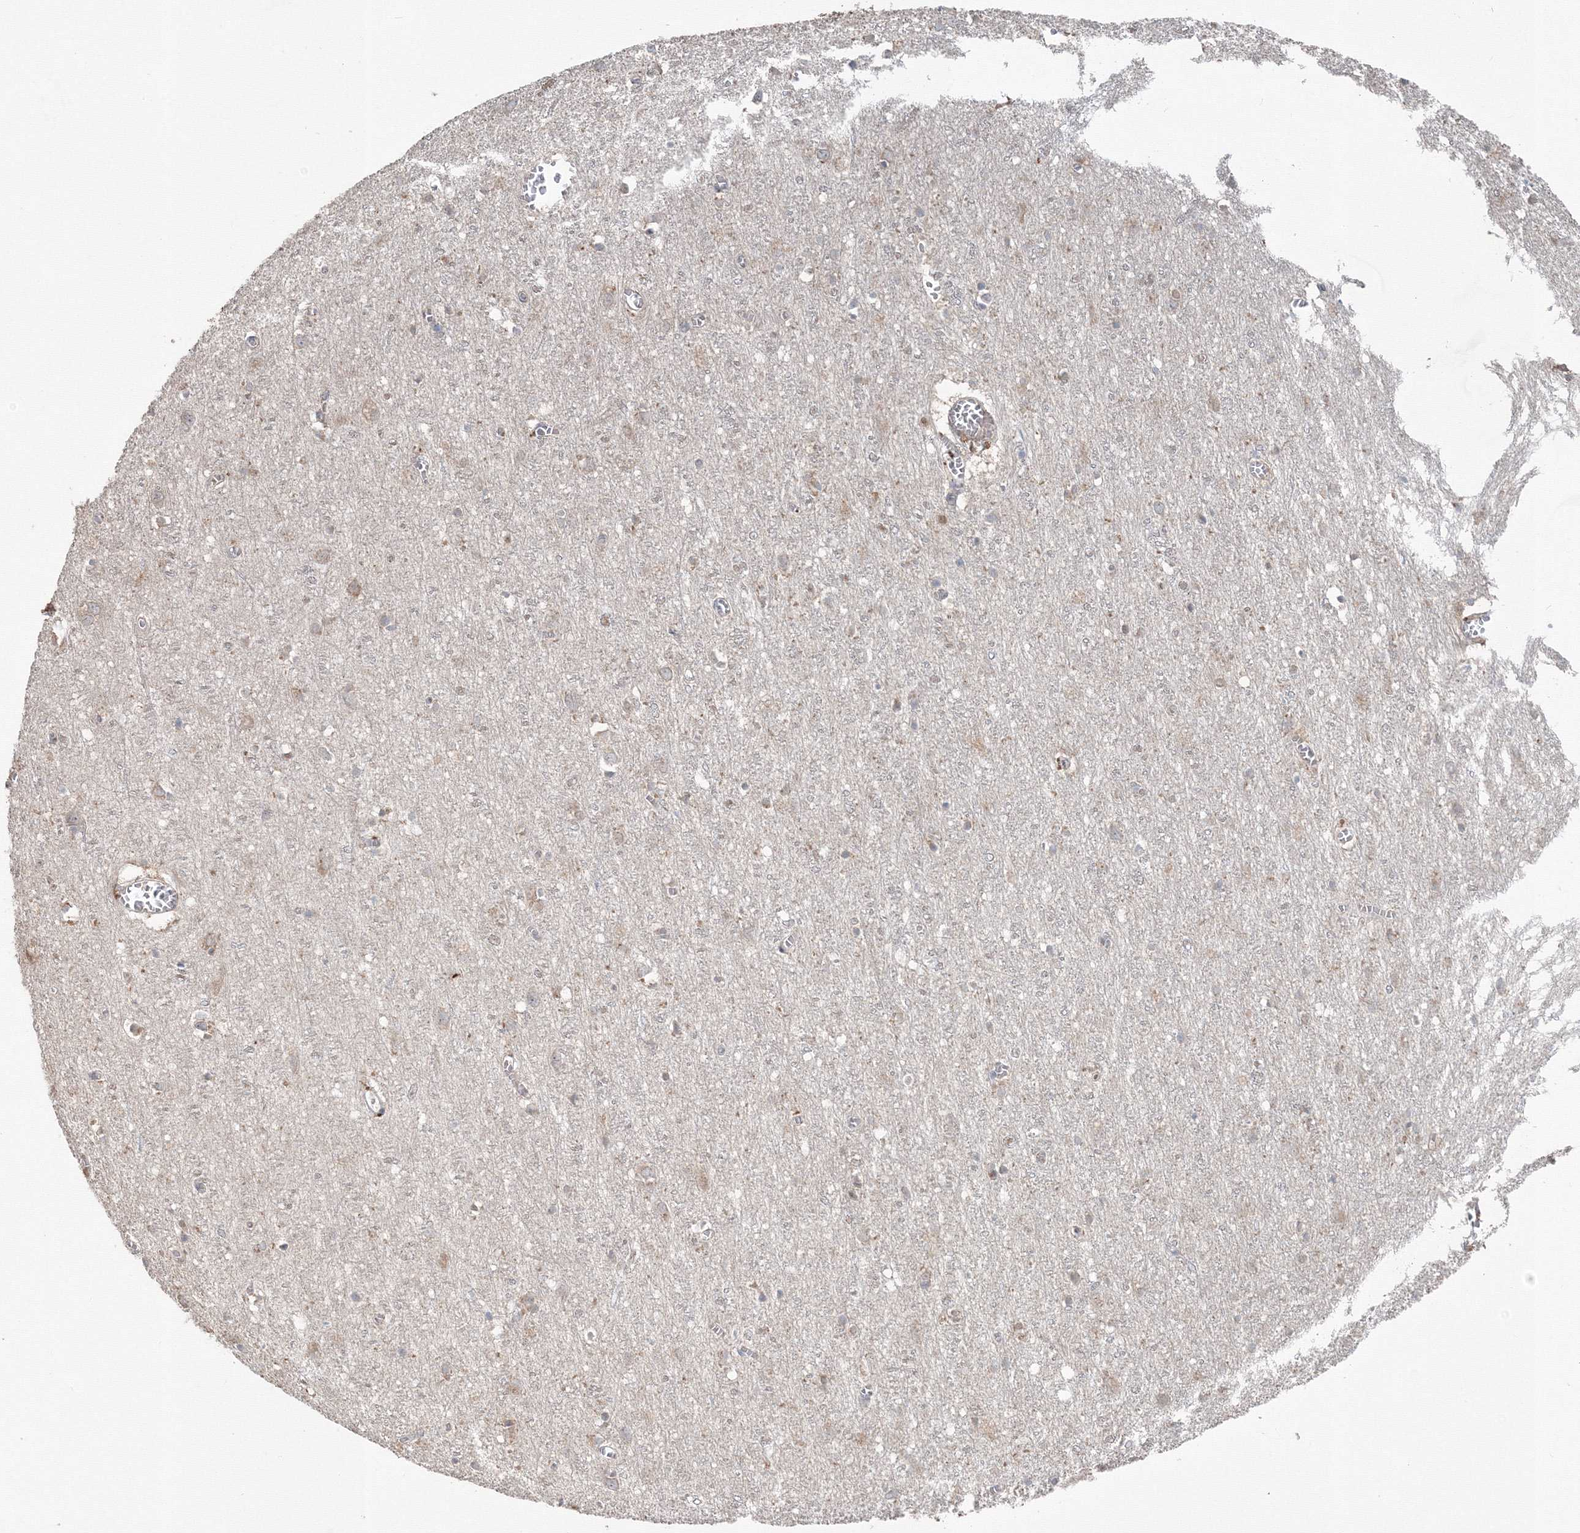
{"staining": {"intensity": "weak", "quantity": "<25%", "location": "cytoplasmic/membranous"}, "tissue": "cerebral cortex", "cell_type": "Endothelial cells", "image_type": "normal", "snomed": [{"axis": "morphology", "description": "Normal tissue, NOS"}, {"axis": "topography", "description": "Cerebral cortex"}], "caption": "This is an immunohistochemistry histopathology image of unremarkable human cerebral cortex. There is no positivity in endothelial cells.", "gene": "MKRN2", "patient": {"sex": "female", "age": 64}}